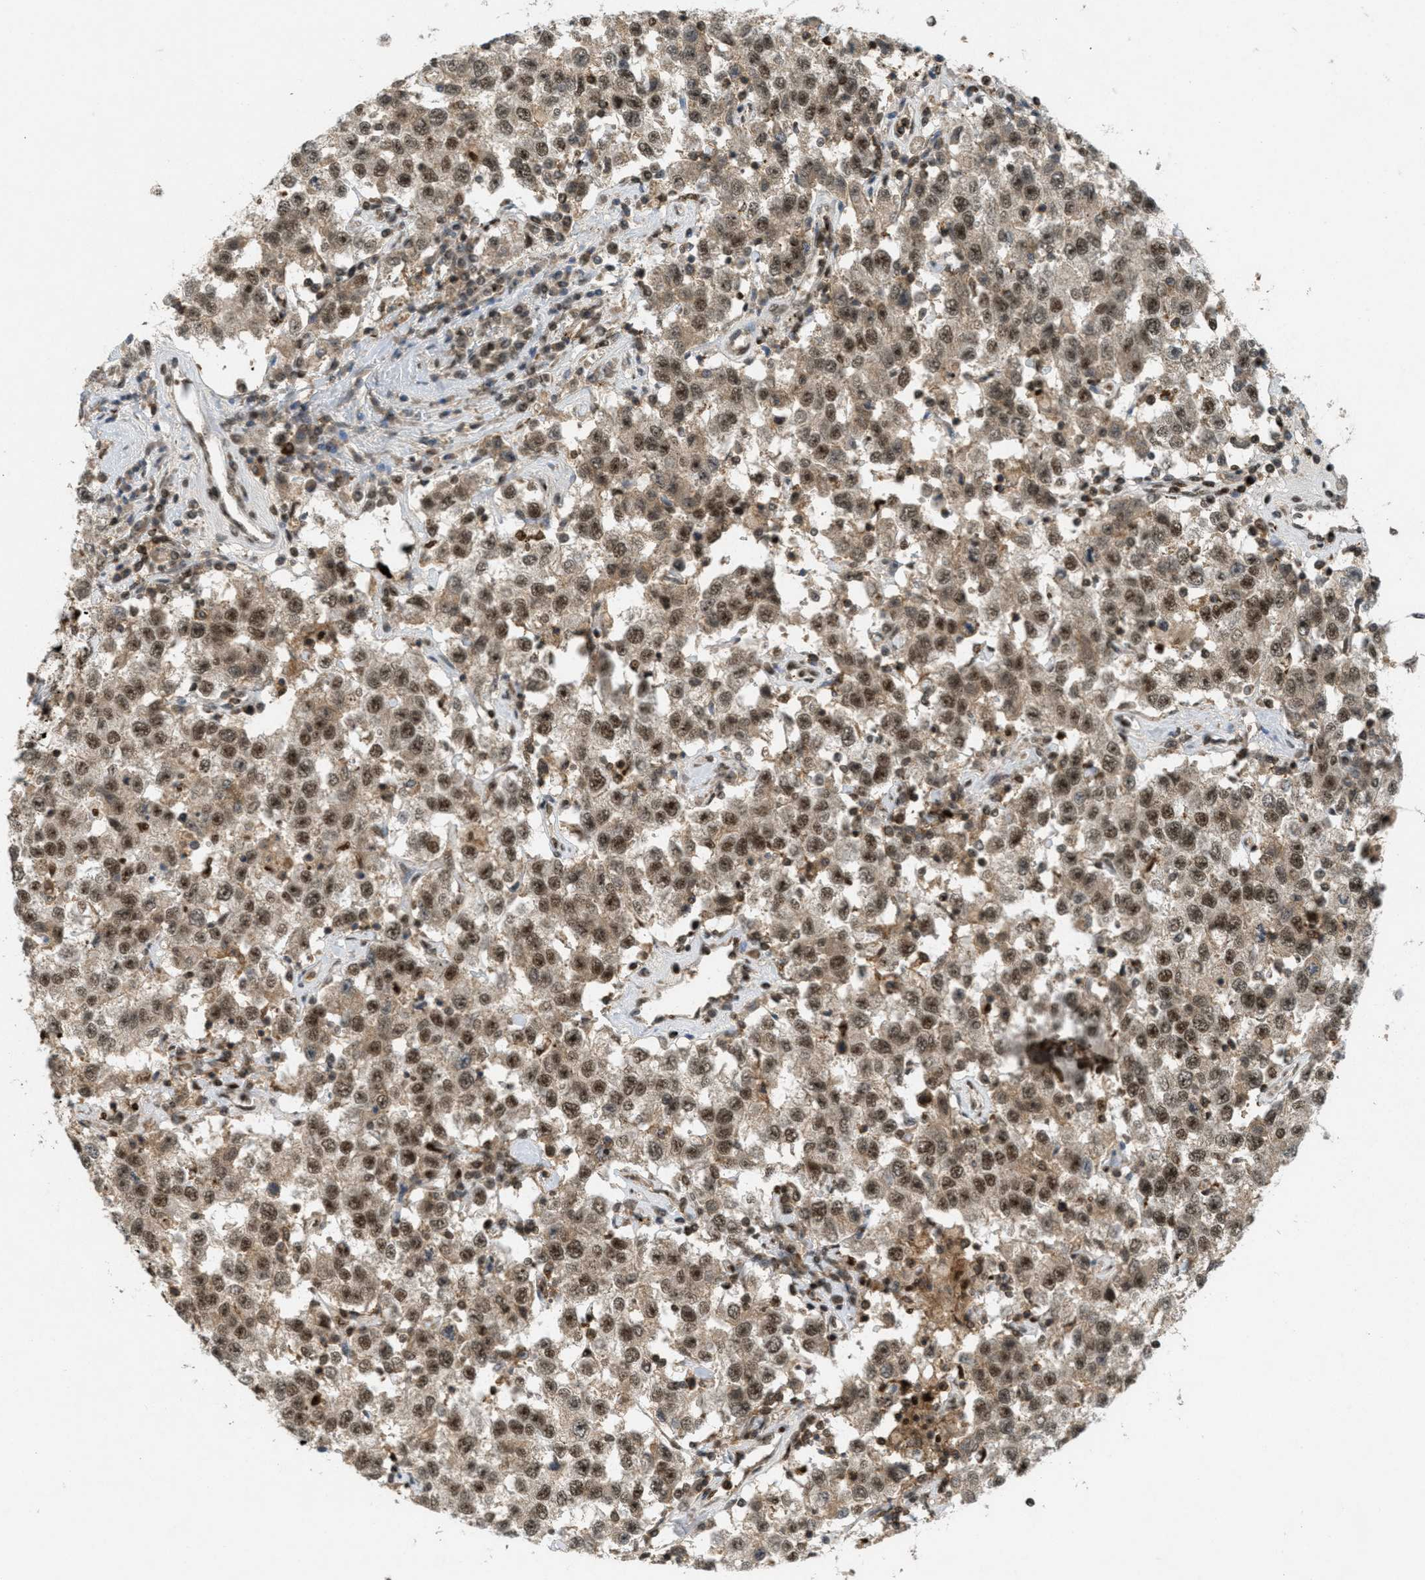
{"staining": {"intensity": "moderate", "quantity": ">75%", "location": "cytoplasmic/membranous,nuclear"}, "tissue": "testis cancer", "cell_type": "Tumor cells", "image_type": "cancer", "snomed": [{"axis": "morphology", "description": "Seminoma, NOS"}, {"axis": "topography", "description": "Testis"}], "caption": "A histopathology image of human testis cancer stained for a protein displays moderate cytoplasmic/membranous and nuclear brown staining in tumor cells.", "gene": "TLK1", "patient": {"sex": "male", "age": 41}}